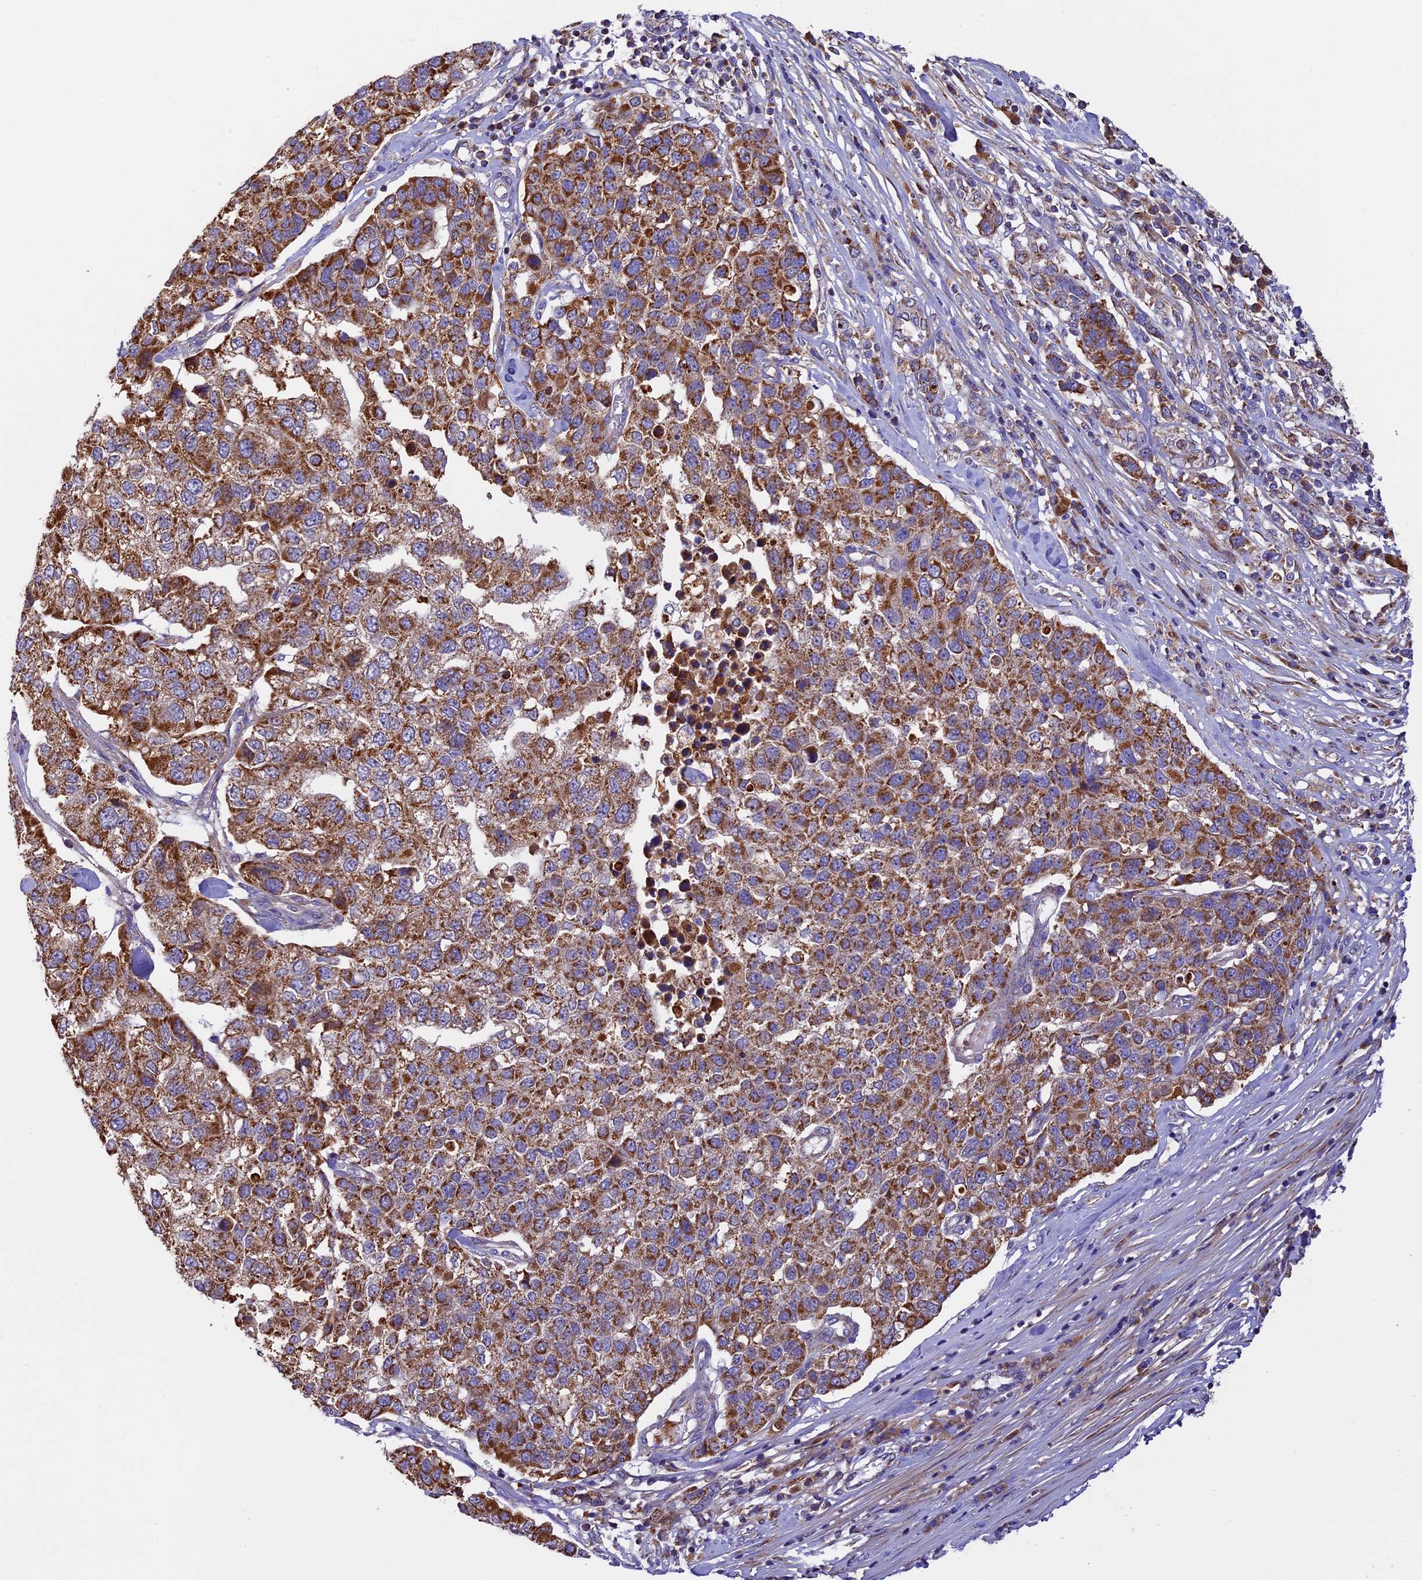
{"staining": {"intensity": "strong", "quantity": ">75%", "location": "cytoplasmic/membranous"}, "tissue": "pancreatic cancer", "cell_type": "Tumor cells", "image_type": "cancer", "snomed": [{"axis": "morphology", "description": "Adenocarcinoma, NOS"}, {"axis": "topography", "description": "Pancreas"}], "caption": "Adenocarcinoma (pancreatic) stained for a protein displays strong cytoplasmic/membranous positivity in tumor cells.", "gene": "OCEL1", "patient": {"sex": "female", "age": 61}}